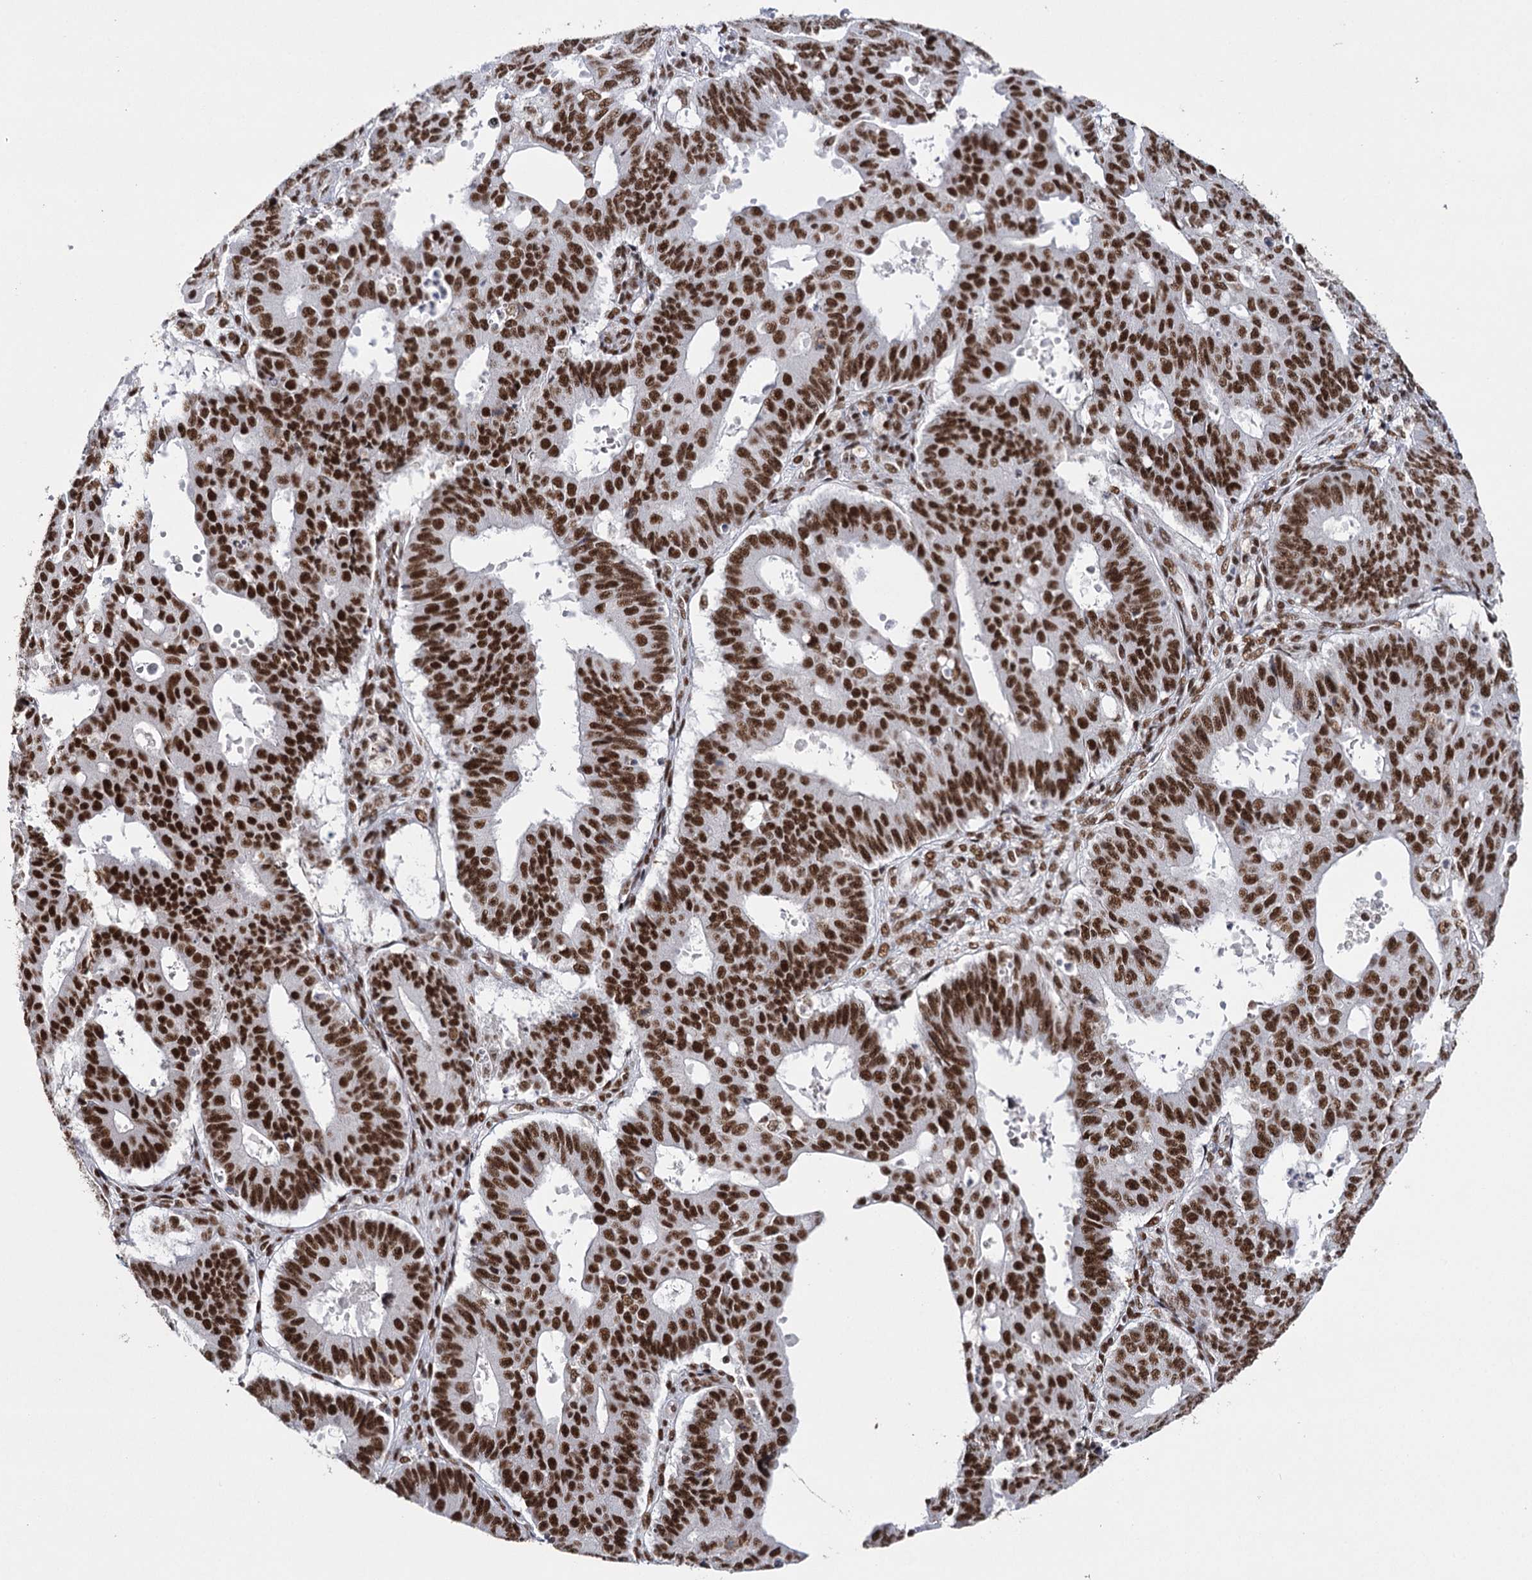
{"staining": {"intensity": "strong", "quantity": ">75%", "location": "nuclear"}, "tissue": "ovarian cancer", "cell_type": "Tumor cells", "image_type": "cancer", "snomed": [{"axis": "morphology", "description": "Carcinoma, endometroid"}, {"axis": "topography", "description": "Appendix"}, {"axis": "topography", "description": "Ovary"}], "caption": "IHC (DAB (3,3'-diaminobenzidine)) staining of ovarian cancer (endometroid carcinoma) displays strong nuclear protein staining in about >75% of tumor cells.", "gene": "SCAF8", "patient": {"sex": "female", "age": 42}}